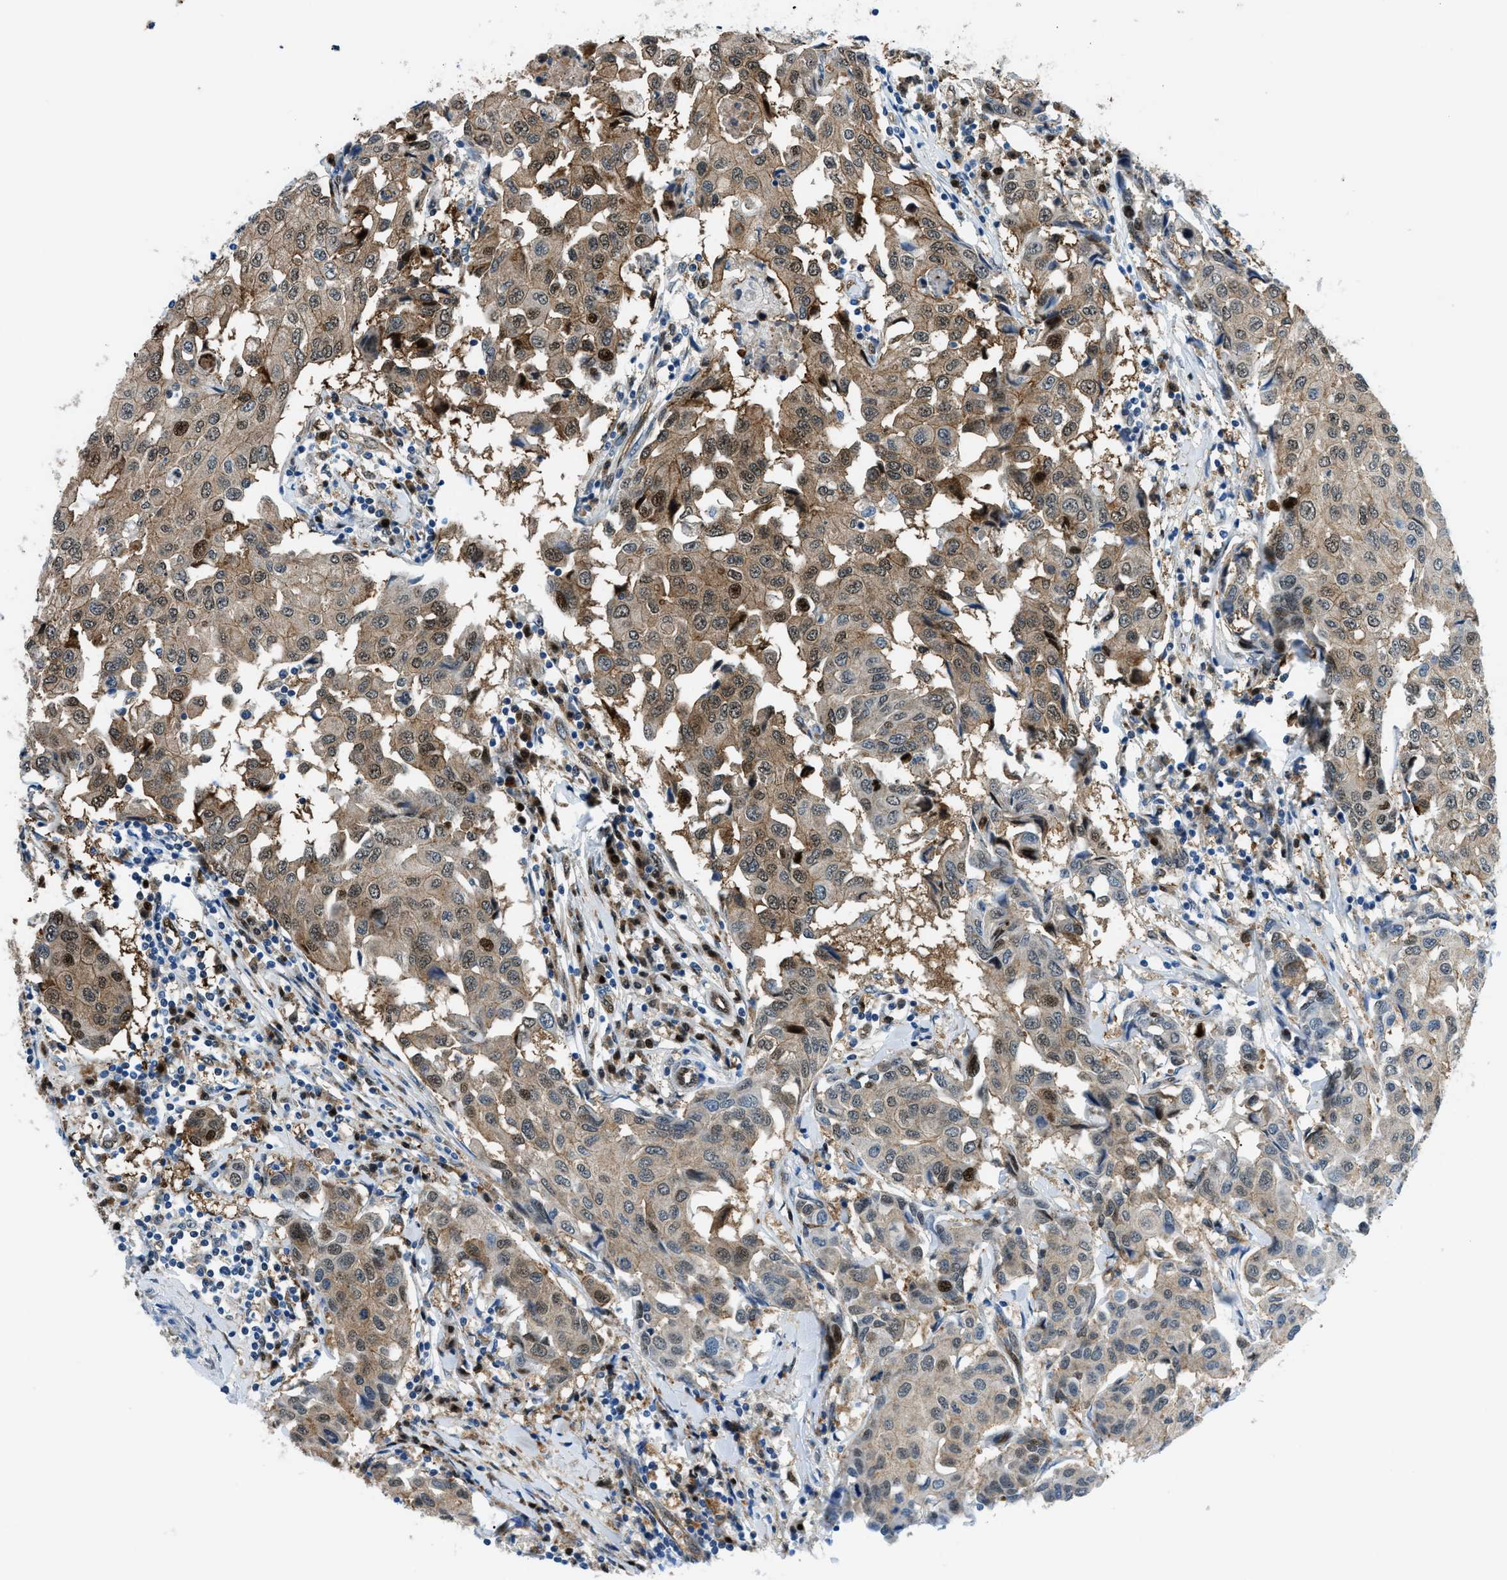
{"staining": {"intensity": "moderate", "quantity": "25%-75%", "location": "cytoplasmic/membranous,nuclear"}, "tissue": "breast cancer", "cell_type": "Tumor cells", "image_type": "cancer", "snomed": [{"axis": "morphology", "description": "Duct carcinoma"}, {"axis": "topography", "description": "Breast"}], "caption": "Human infiltrating ductal carcinoma (breast) stained for a protein (brown) reveals moderate cytoplasmic/membranous and nuclear positive expression in about 25%-75% of tumor cells.", "gene": "YWHAE", "patient": {"sex": "female", "age": 80}}